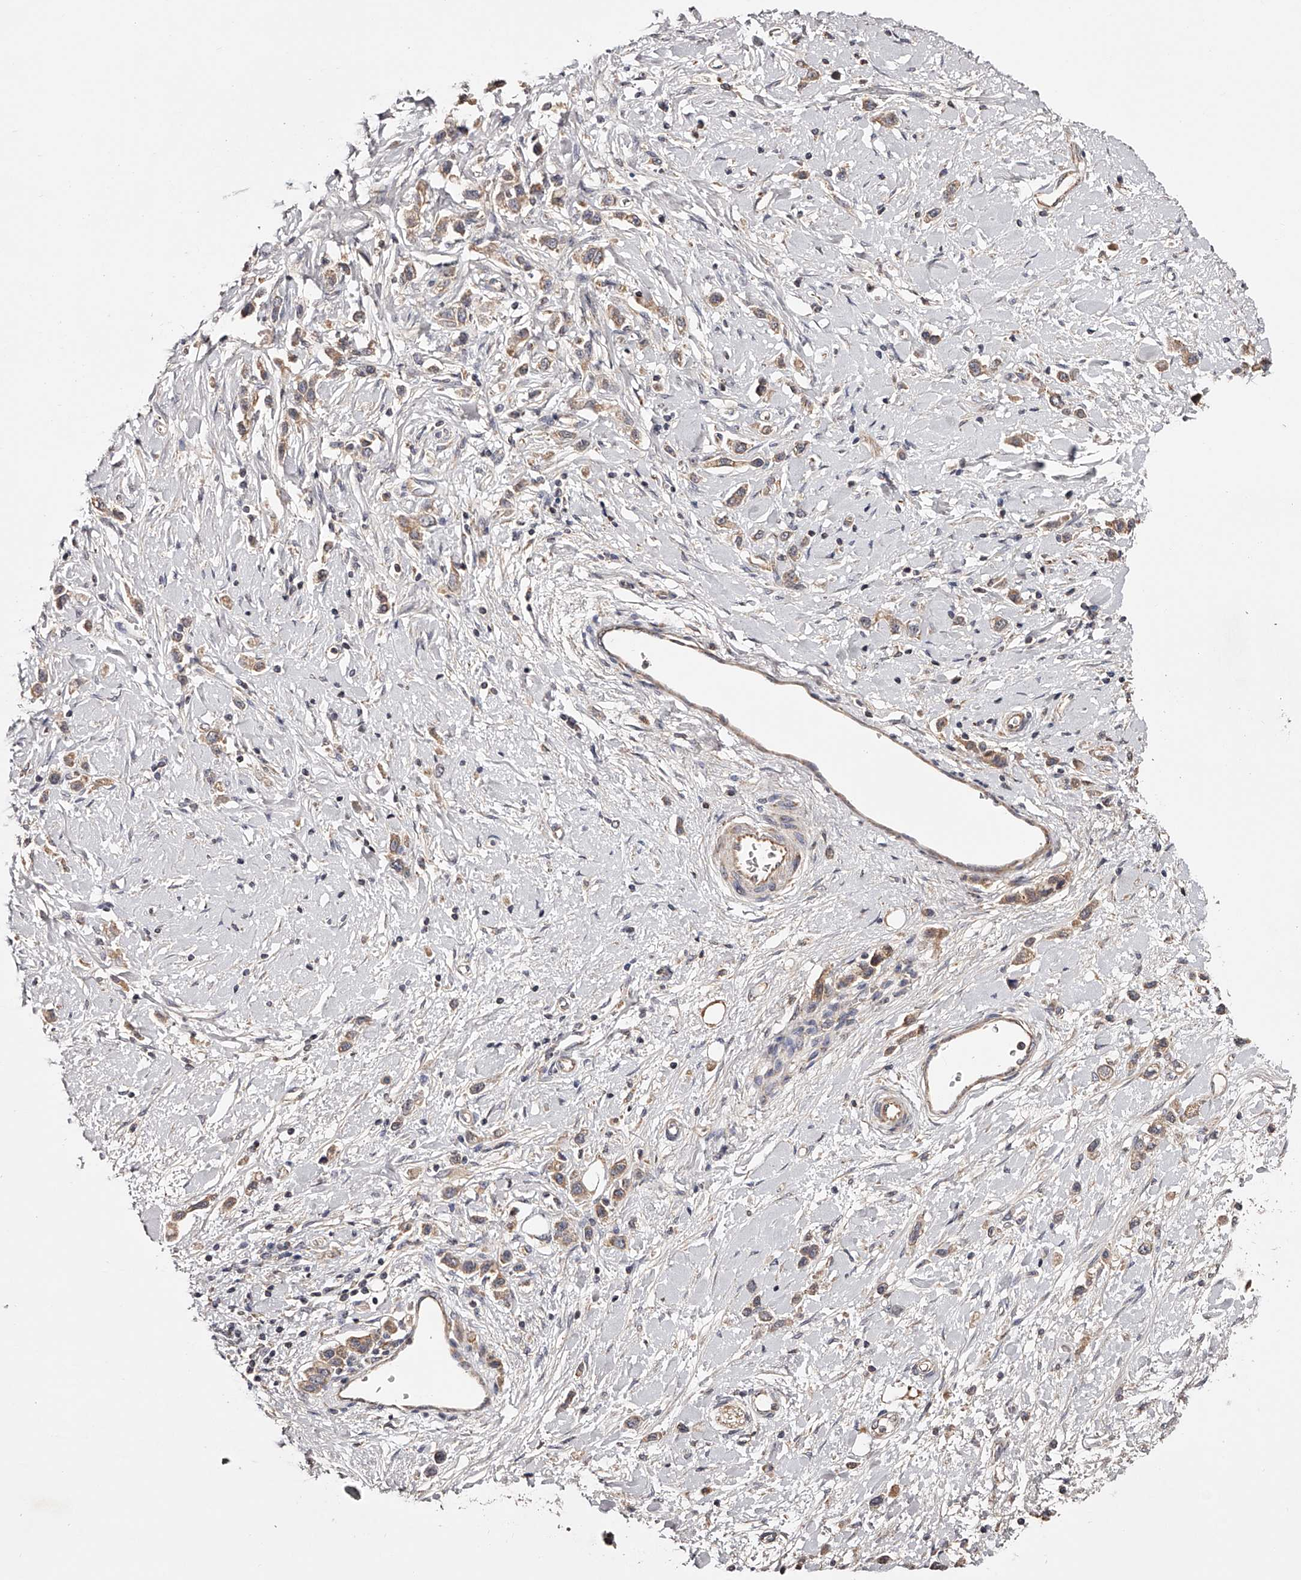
{"staining": {"intensity": "weak", "quantity": ">75%", "location": "cytoplasmic/membranous"}, "tissue": "stomach cancer", "cell_type": "Tumor cells", "image_type": "cancer", "snomed": [{"axis": "morphology", "description": "Adenocarcinoma, NOS"}, {"axis": "topography", "description": "Stomach"}], "caption": "Stomach cancer (adenocarcinoma) stained for a protein shows weak cytoplasmic/membranous positivity in tumor cells.", "gene": "USP21", "patient": {"sex": "female", "age": 65}}